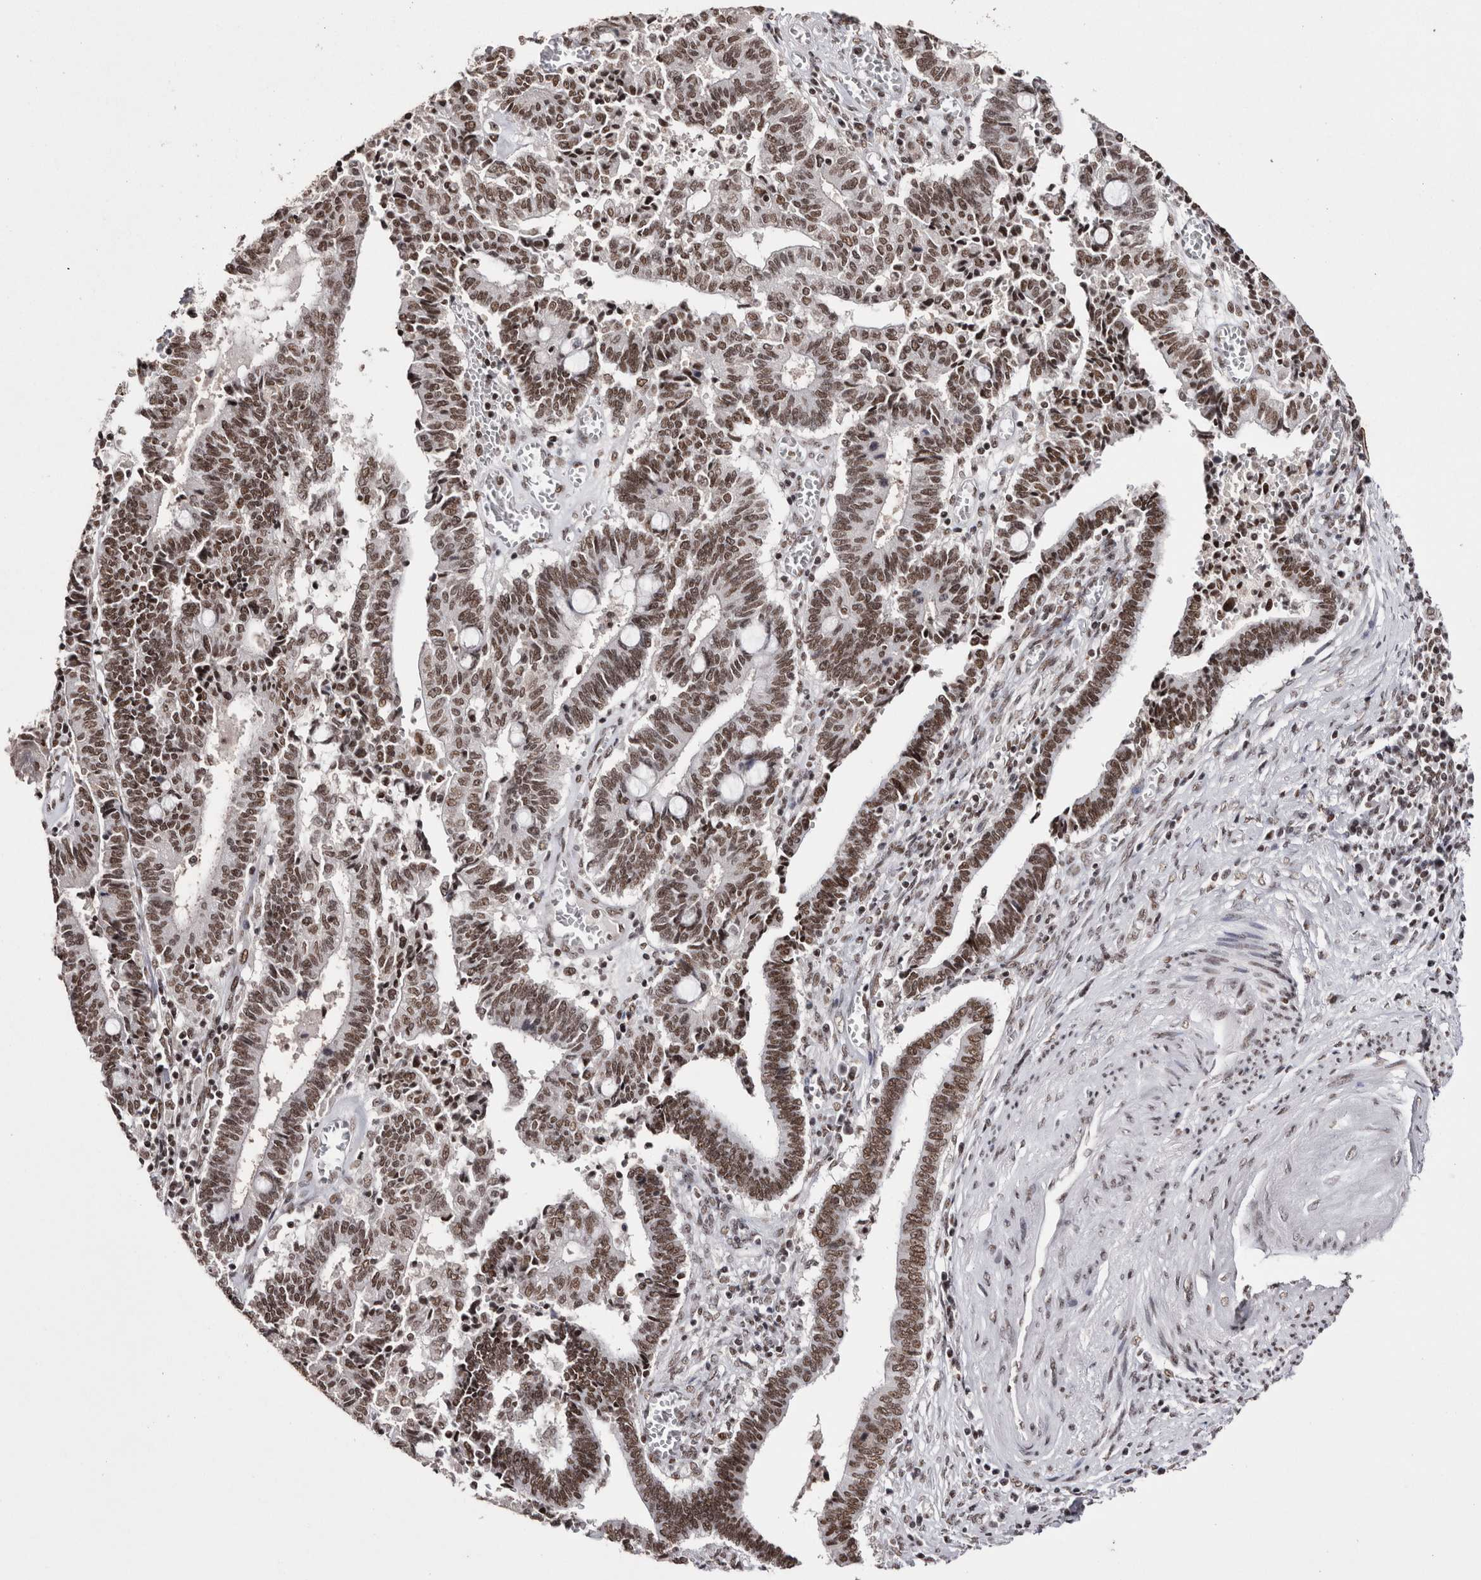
{"staining": {"intensity": "moderate", "quantity": ">75%", "location": "nuclear"}, "tissue": "cervical cancer", "cell_type": "Tumor cells", "image_type": "cancer", "snomed": [{"axis": "morphology", "description": "Adenocarcinoma, NOS"}, {"axis": "topography", "description": "Cervix"}], "caption": "This micrograph exhibits adenocarcinoma (cervical) stained with immunohistochemistry to label a protein in brown. The nuclear of tumor cells show moderate positivity for the protein. Nuclei are counter-stained blue.", "gene": "SMC1A", "patient": {"sex": "female", "age": 44}}